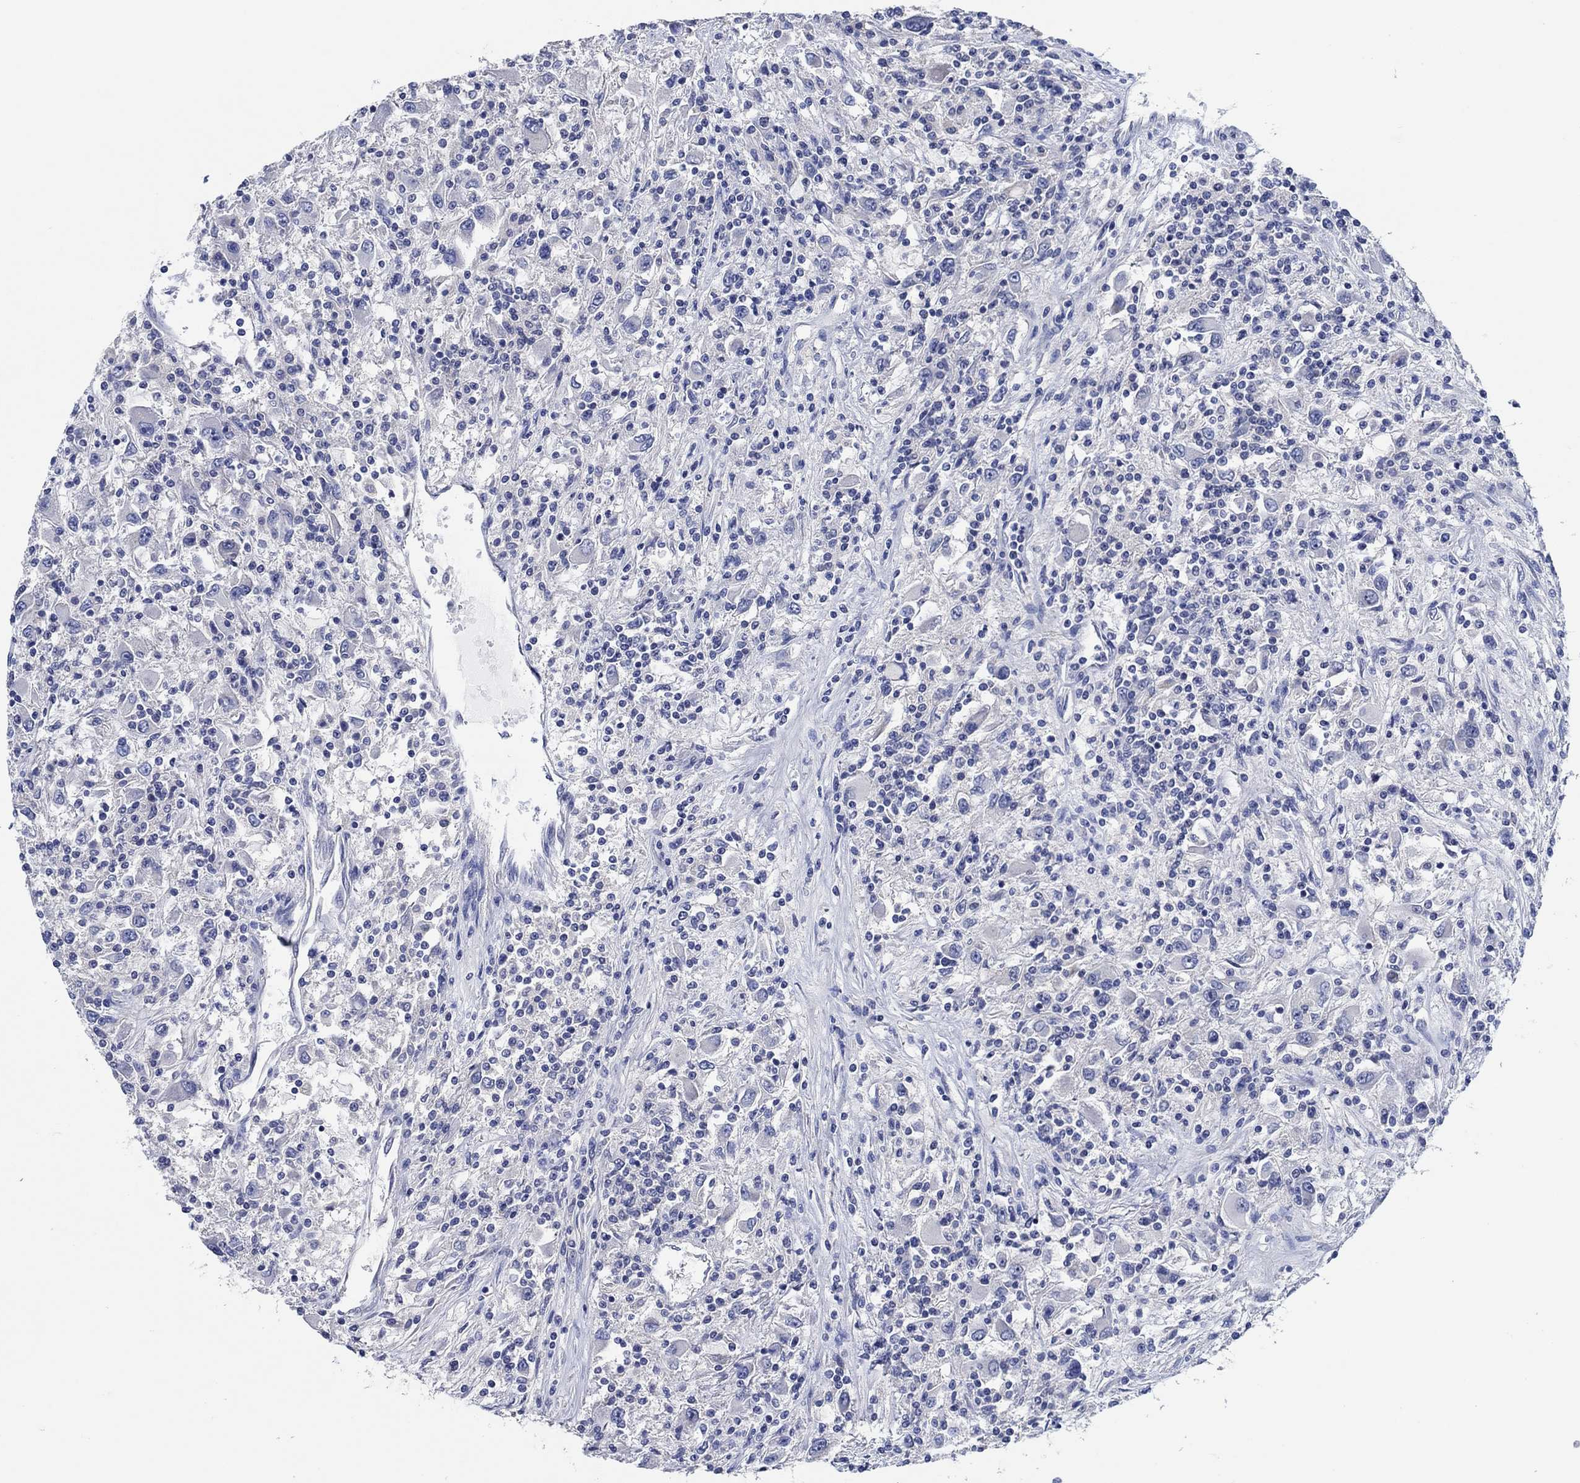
{"staining": {"intensity": "negative", "quantity": "none", "location": "none"}, "tissue": "renal cancer", "cell_type": "Tumor cells", "image_type": "cancer", "snomed": [{"axis": "morphology", "description": "Adenocarcinoma, NOS"}, {"axis": "topography", "description": "Kidney"}], "caption": "The IHC histopathology image has no significant positivity in tumor cells of adenocarcinoma (renal) tissue.", "gene": "PRRT3", "patient": {"sex": "female", "age": 67}}